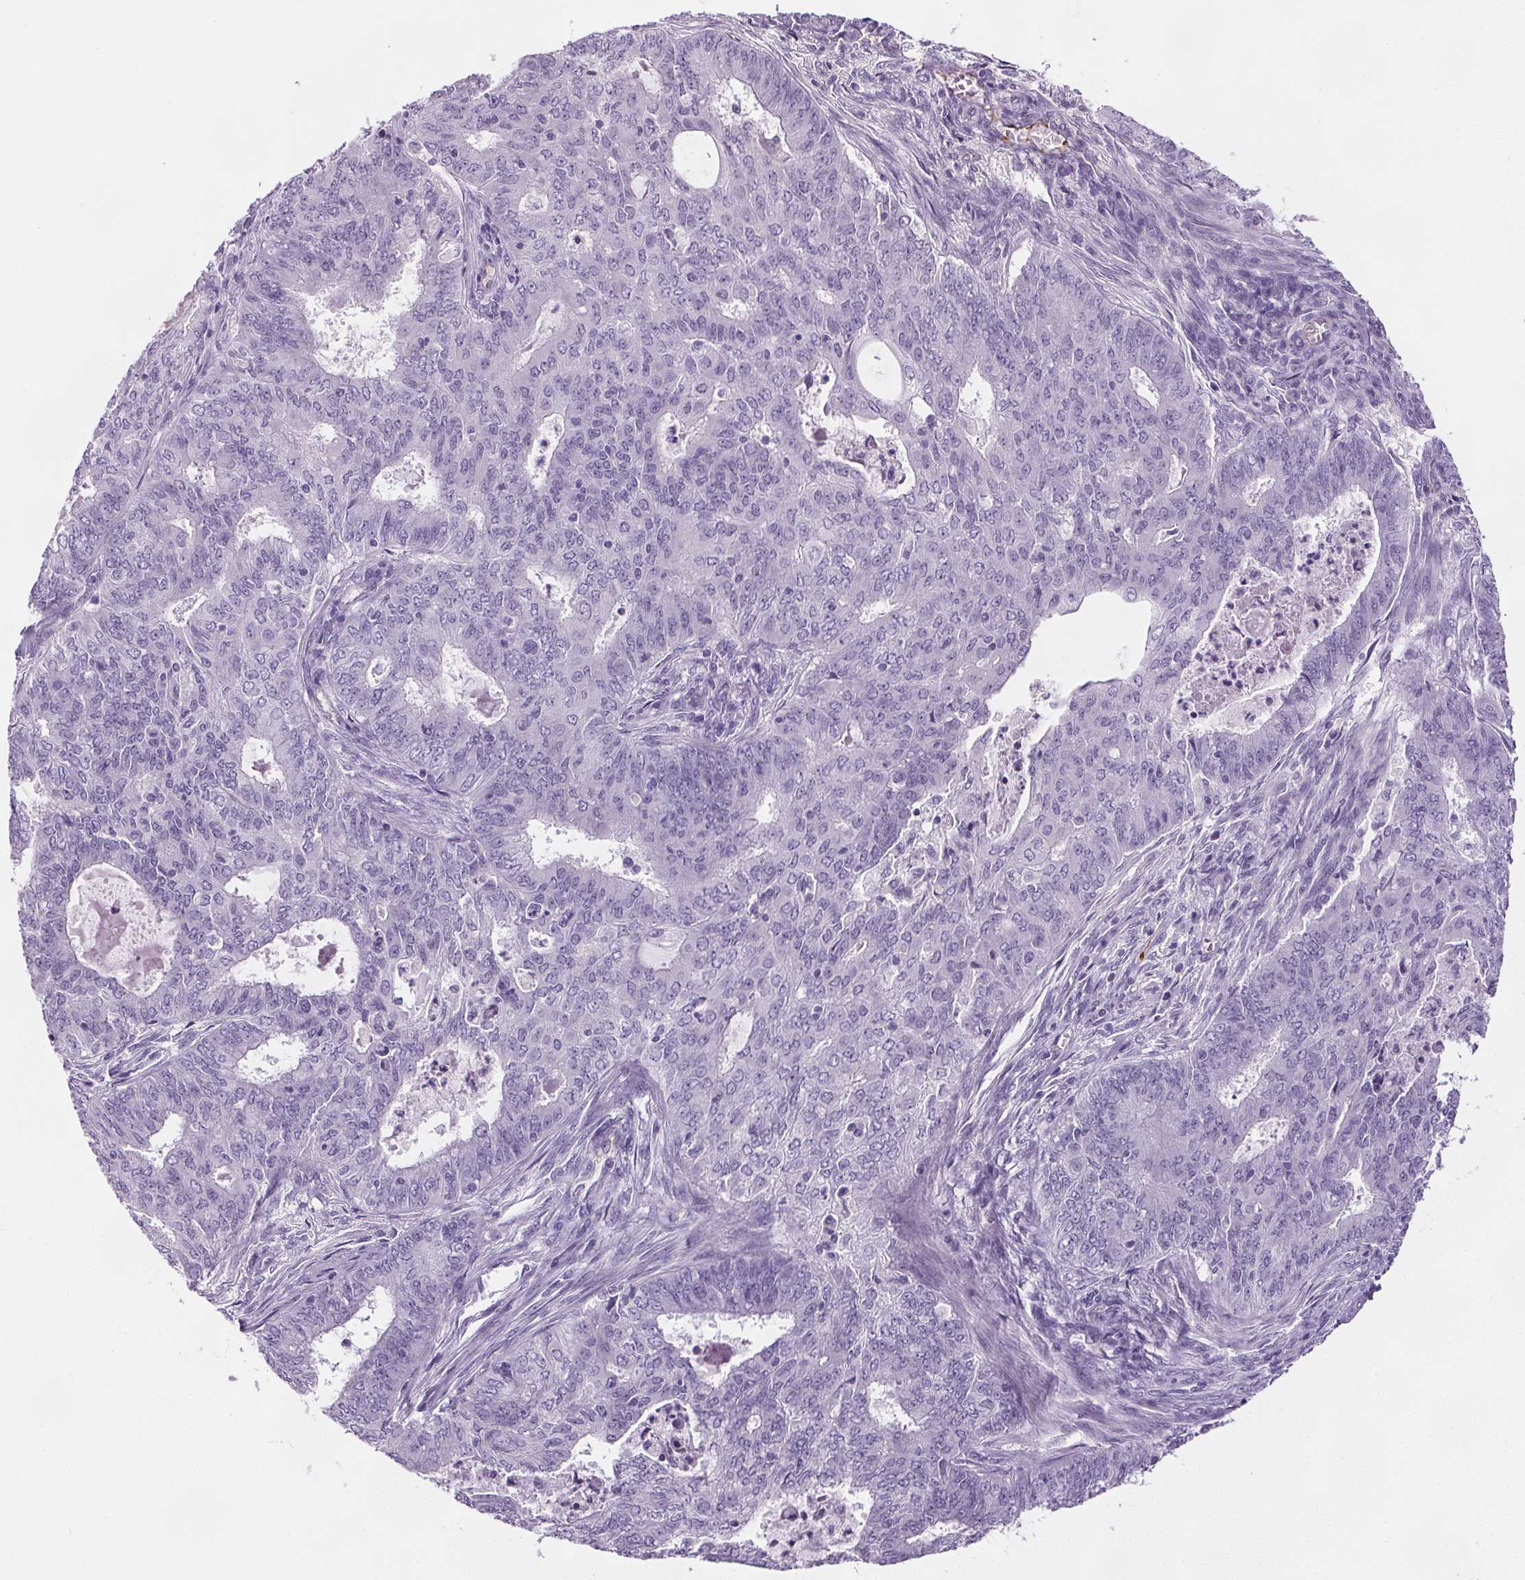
{"staining": {"intensity": "negative", "quantity": "none", "location": "none"}, "tissue": "endometrial cancer", "cell_type": "Tumor cells", "image_type": "cancer", "snomed": [{"axis": "morphology", "description": "Adenocarcinoma, NOS"}, {"axis": "topography", "description": "Endometrium"}], "caption": "Immunohistochemistry histopathology image of neoplastic tissue: endometrial adenocarcinoma stained with DAB reveals no significant protein staining in tumor cells. (Stains: DAB immunohistochemistry (IHC) with hematoxylin counter stain, Microscopy: brightfield microscopy at high magnification).", "gene": "CD5L", "patient": {"sex": "female", "age": 62}}